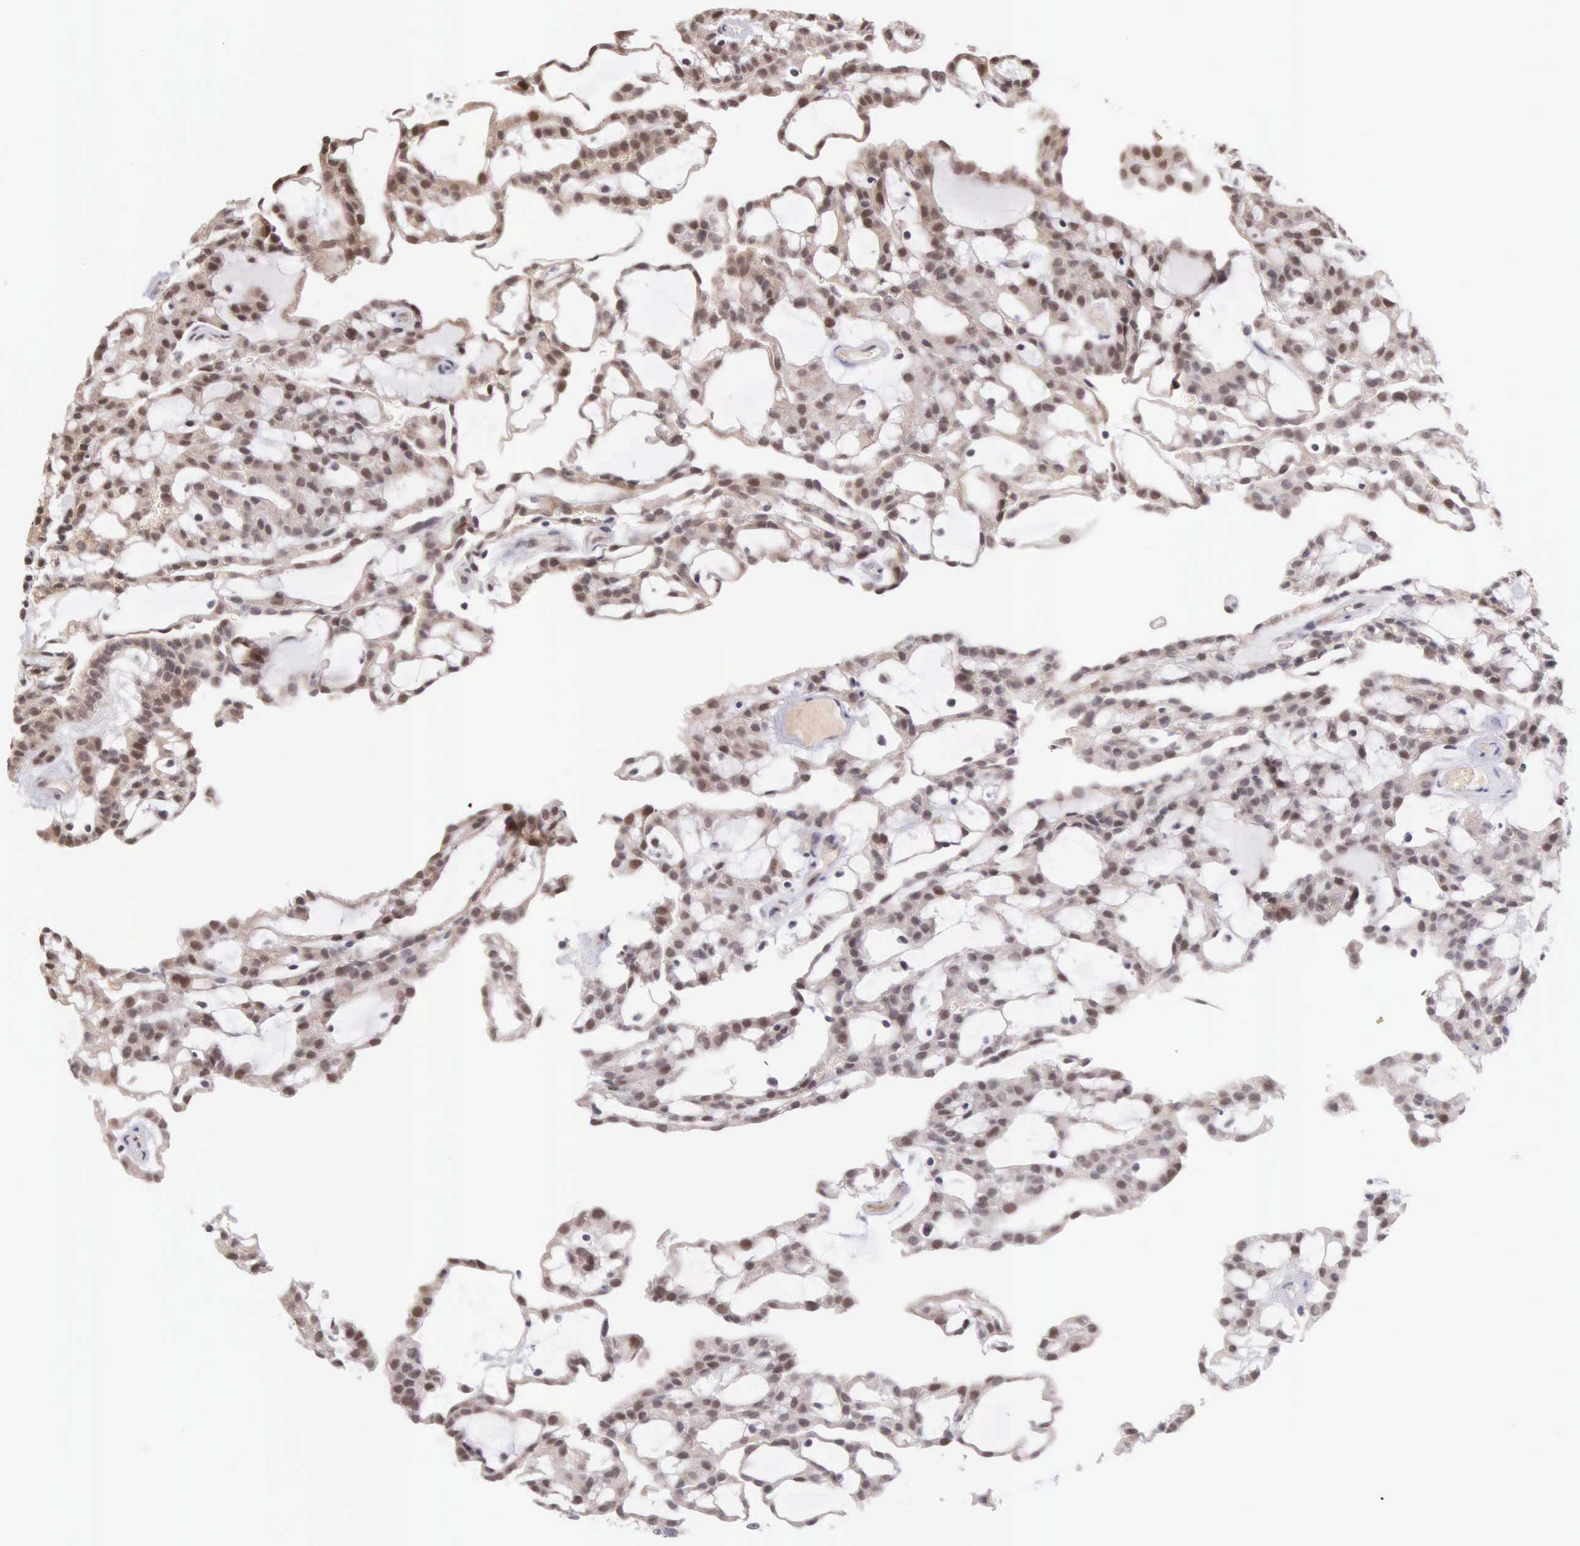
{"staining": {"intensity": "weak", "quantity": "25%-75%", "location": "nuclear"}, "tissue": "renal cancer", "cell_type": "Tumor cells", "image_type": "cancer", "snomed": [{"axis": "morphology", "description": "Adenocarcinoma, NOS"}, {"axis": "topography", "description": "Kidney"}], "caption": "The immunohistochemical stain labels weak nuclear expression in tumor cells of renal cancer tissue.", "gene": "HMGXB4", "patient": {"sex": "male", "age": 63}}